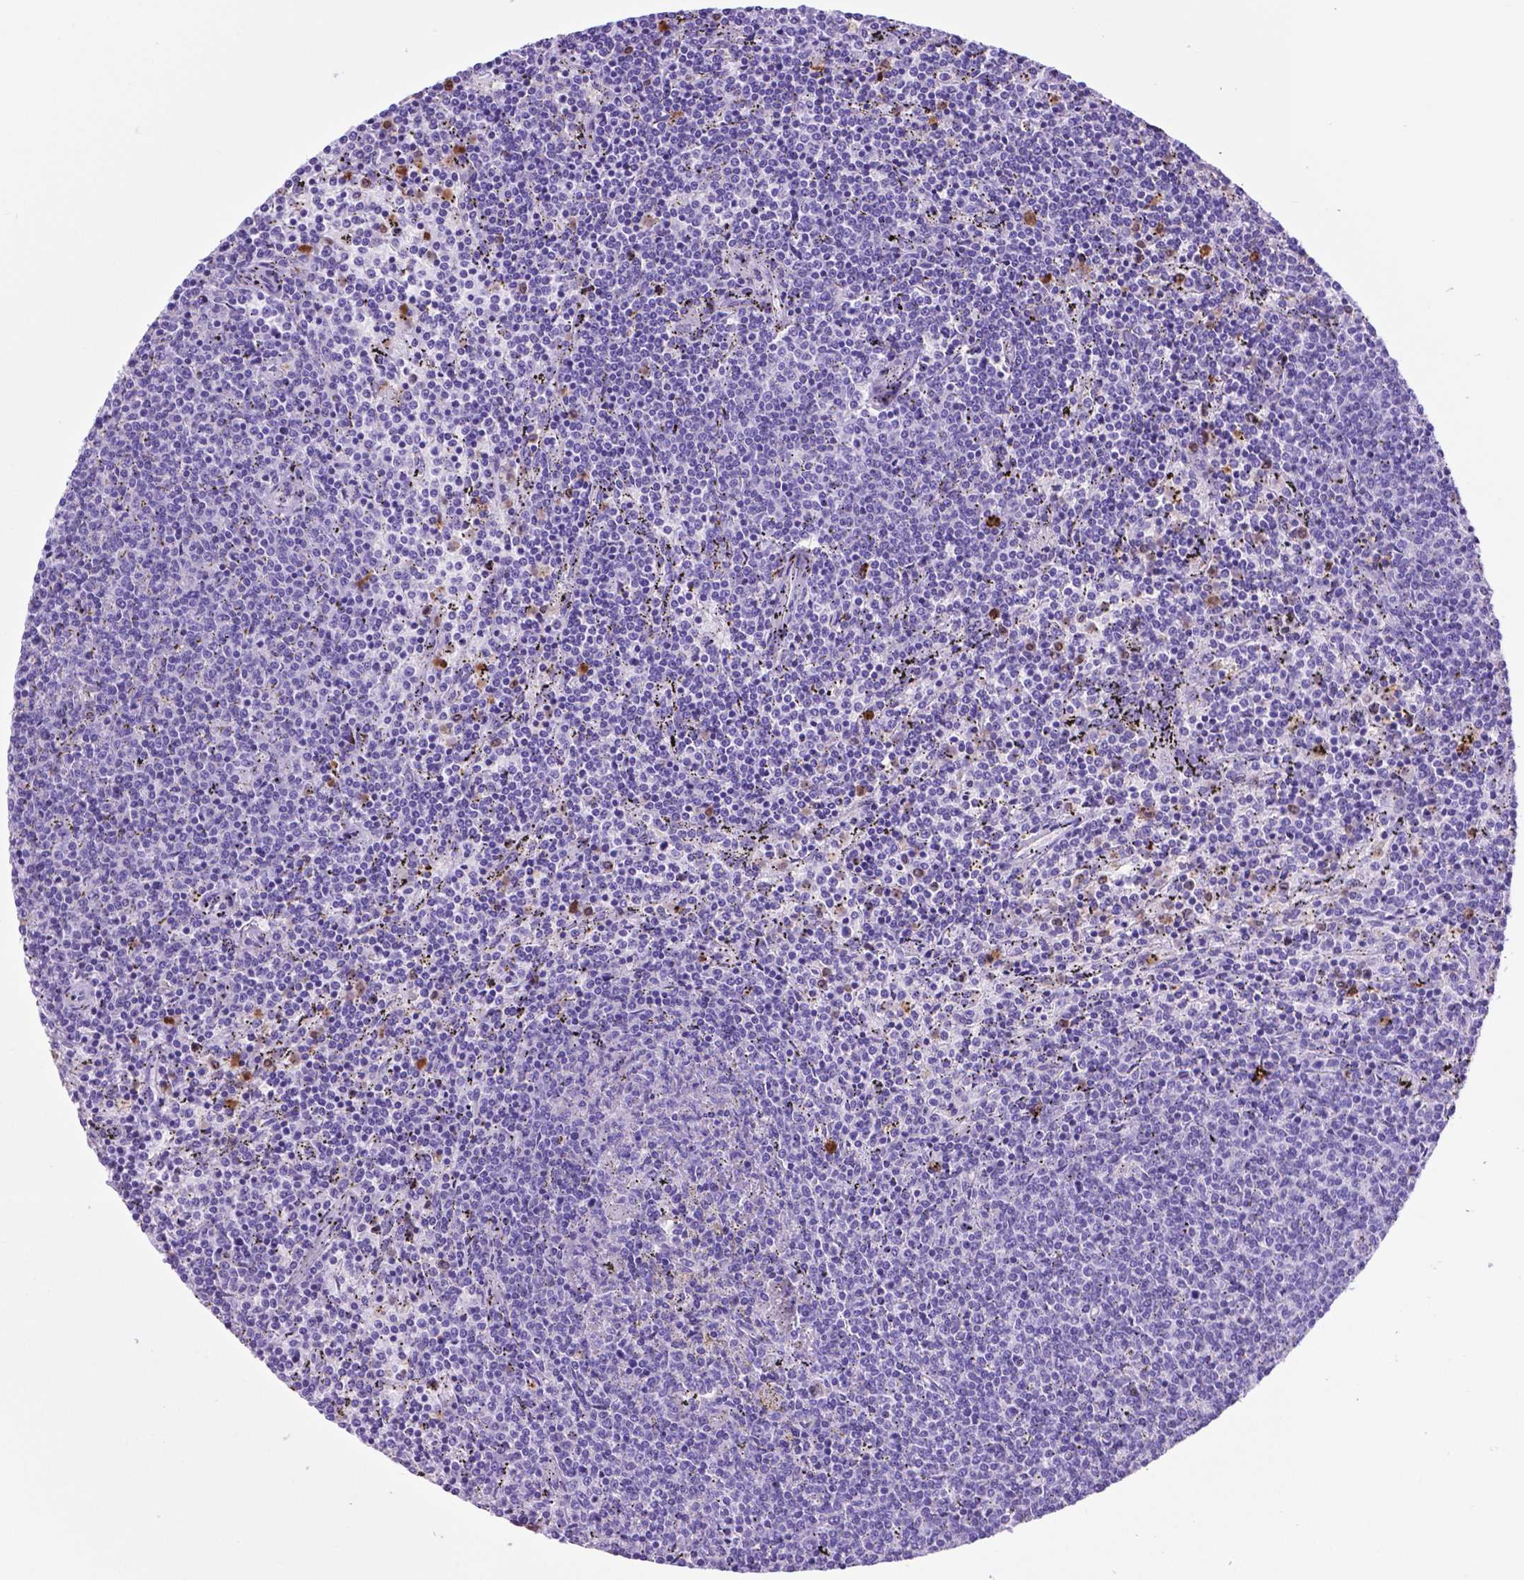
{"staining": {"intensity": "negative", "quantity": "none", "location": "none"}, "tissue": "lymphoma", "cell_type": "Tumor cells", "image_type": "cancer", "snomed": [{"axis": "morphology", "description": "Malignant lymphoma, non-Hodgkin's type, Low grade"}, {"axis": "topography", "description": "Spleen"}], "caption": "There is no significant positivity in tumor cells of lymphoma.", "gene": "LZTR1", "patient": {"sex": "female", "age": 50}}